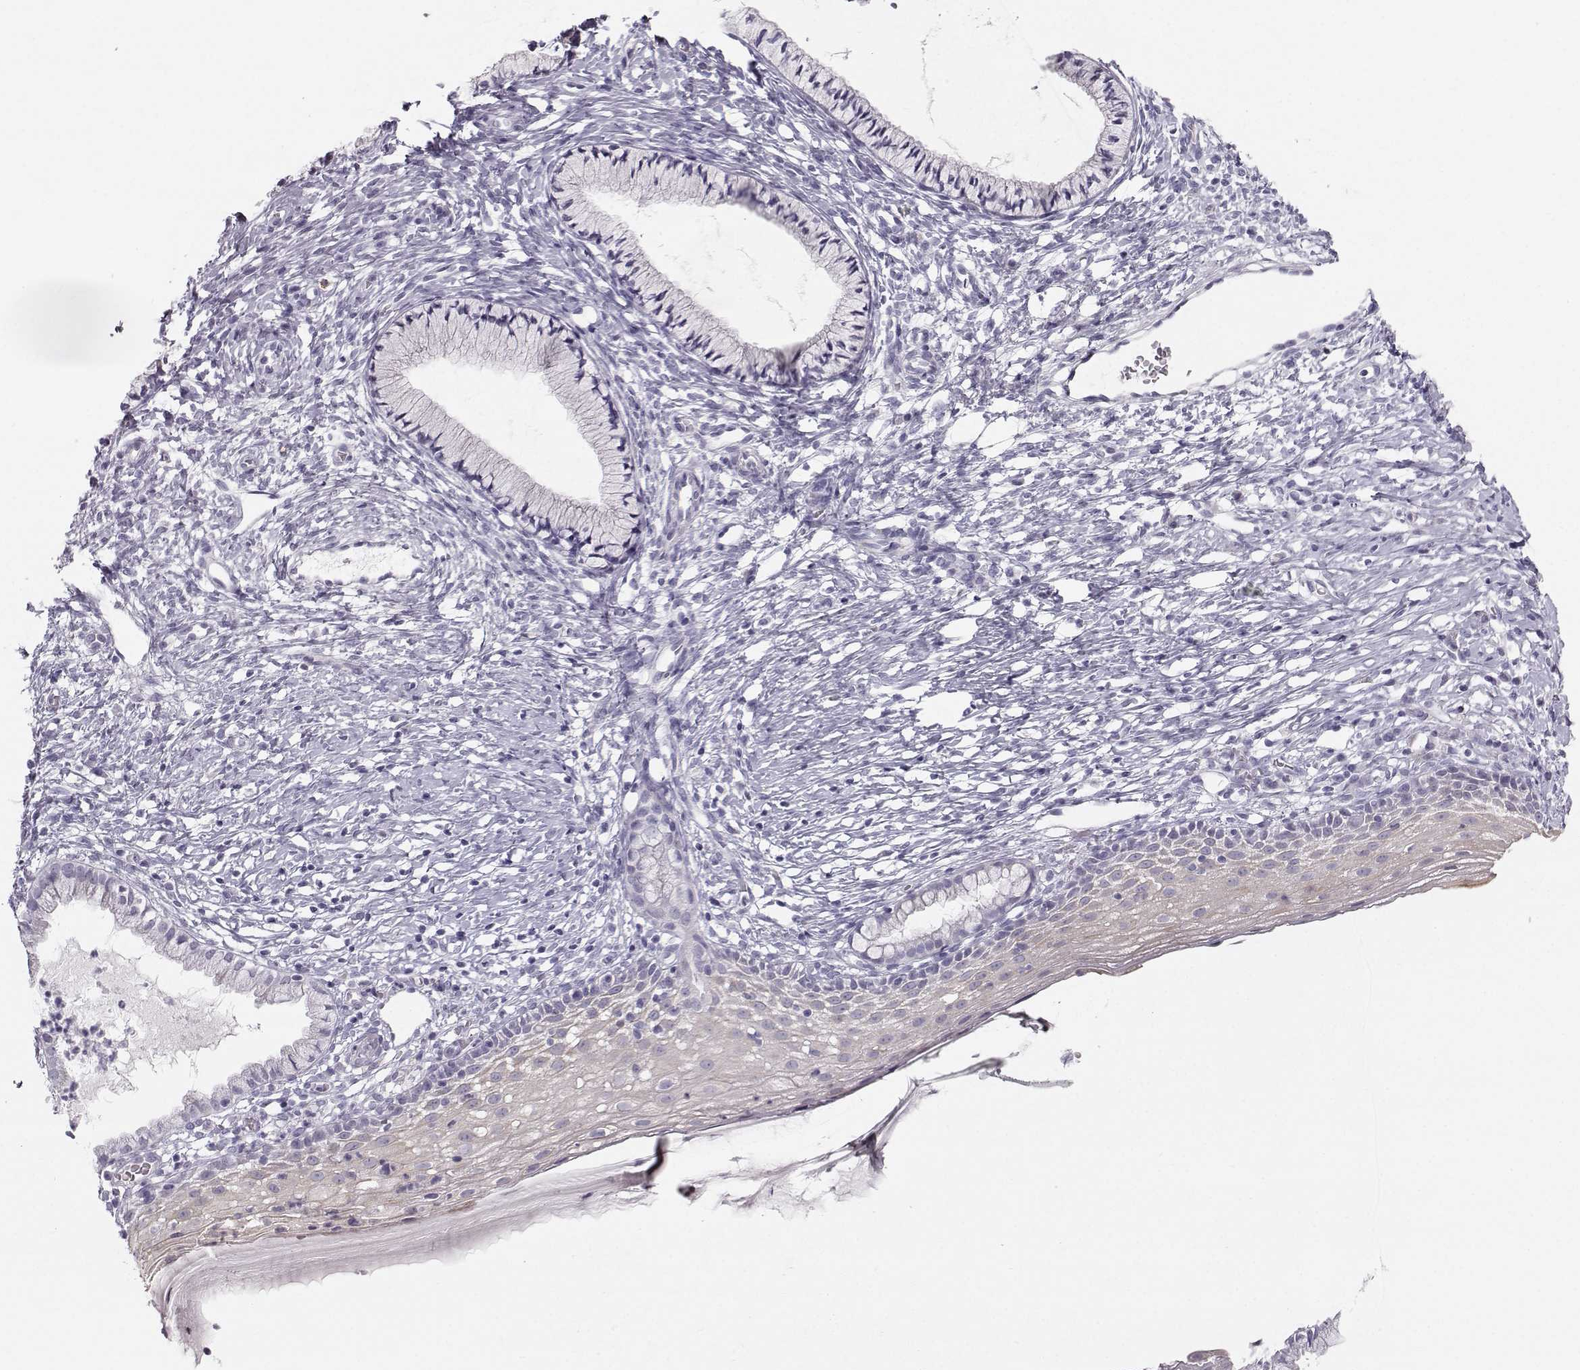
{"staining": {"intensity": "weak", "quantity": "<25%", "location": "cytoplasmic/membranous"}, "tissue": "cervix", "cell_type": "Glandular cells", "image_type": "normal", "snomed": [{"axis": "morphology", "description": "Normal tissue, NOS"}, {"axis": "topography", "description": "Cervix"}], "caption": "Glandular cells show no significant expression in unremarkable cervix. (Stains: DAB immunohistochemistry with hematoxylin counter stain, Microscopy: brightfield microscopy at high magnification).", "gene": "CASR", "patient": {"sex": "female", "age": 39}}